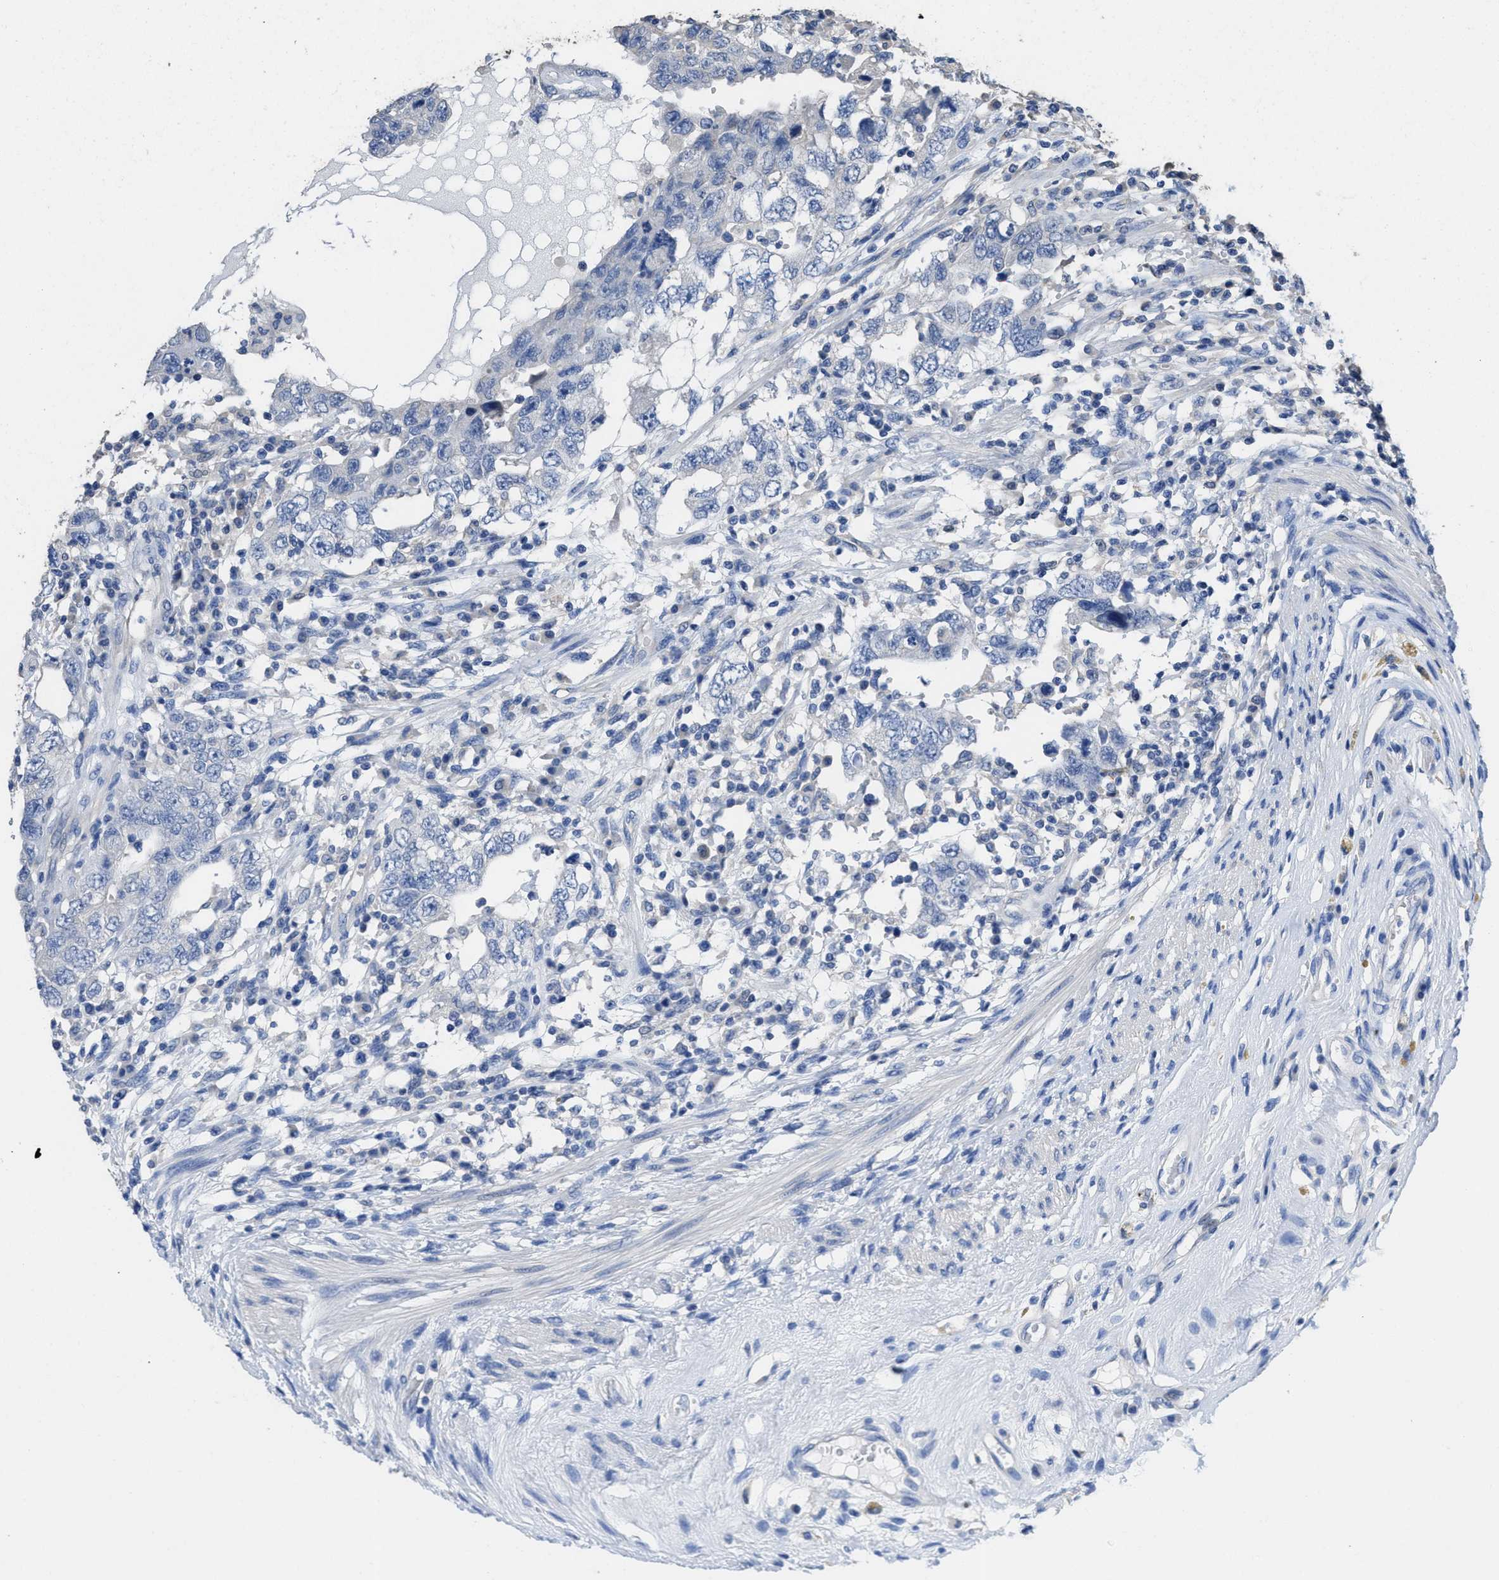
{"staining": {"intensity": "negative", "quantity": "none", "location": "none"}, "tissue": "testis cancer", "cell_type": "Tumor cells", "image_type": "cancer", "snomed": [{"axis": "morphology", "description": "Carcinoma, Embryonal, NOS"}, {"axis": "topography", "description": "Testis"}], "caption": "A high-resolution image shows immunohistochemistry (IHC) staining of testis cancer, which exhibits no significant staining in tumor cells. (Brightfield microscopy of DAB immunohistochemistry at high magnification).", "gene": "CA9", "patient": {"sex": "male", "age": 26}}